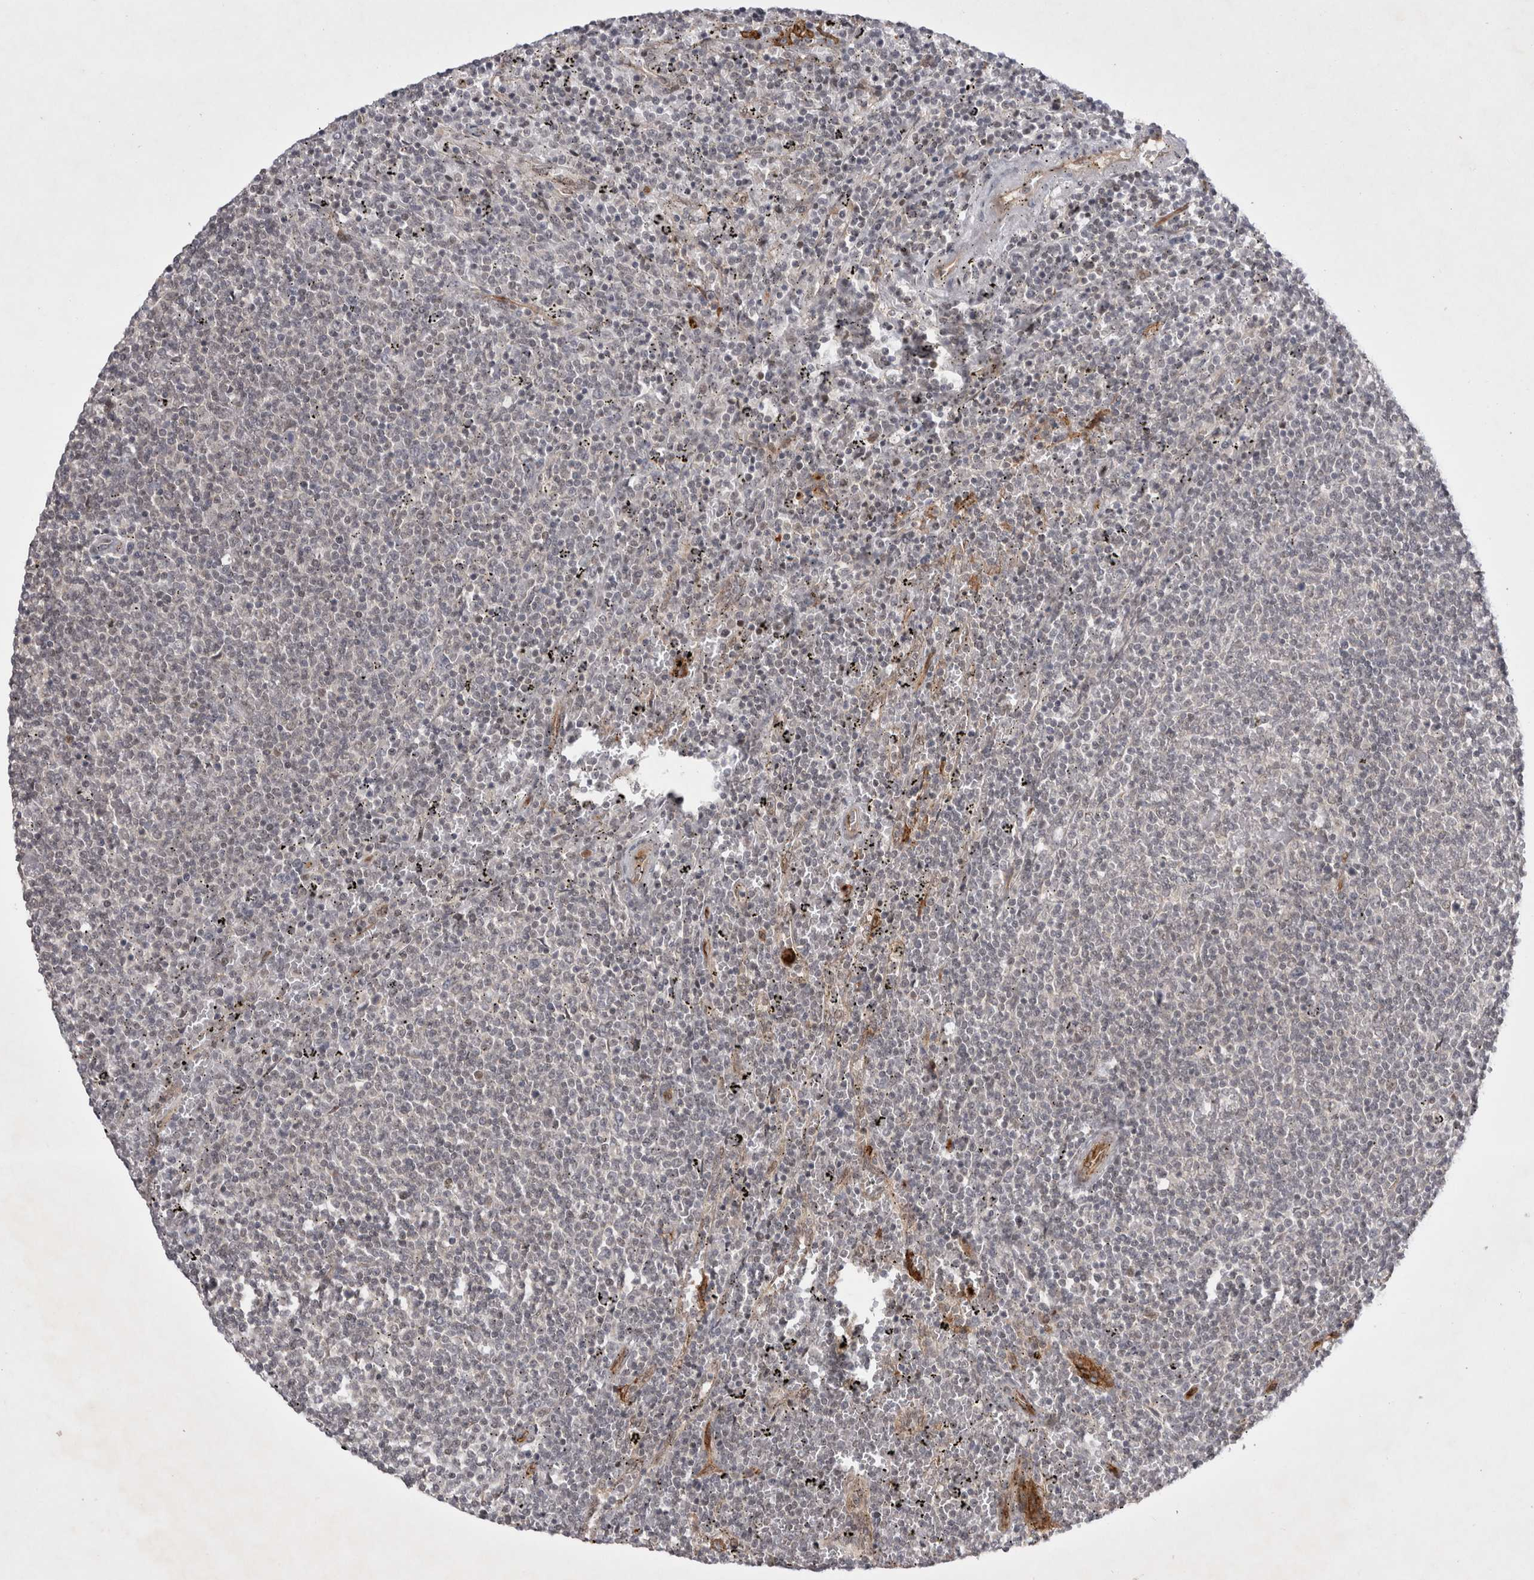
{"staining": {"intensity": "negative", "quantity": "none", "location": "none"}, "tissue": "lymphoma", "cell_type": "Tumor cells", "image_type": "cancer", "snomed": [{"axis": "morphology", "description": "Malignant lymphoma, non-Hodgkin's type, Low grade"}, {"axis": "topography", "description": "Spleen"}], "caption": "Tumor cells show no significant positivity in malignant lymphoma, non-Hodgkin's type (low-grade).", "gene": "ZNF318", "patient": {"sex": "female", "age": 50}}